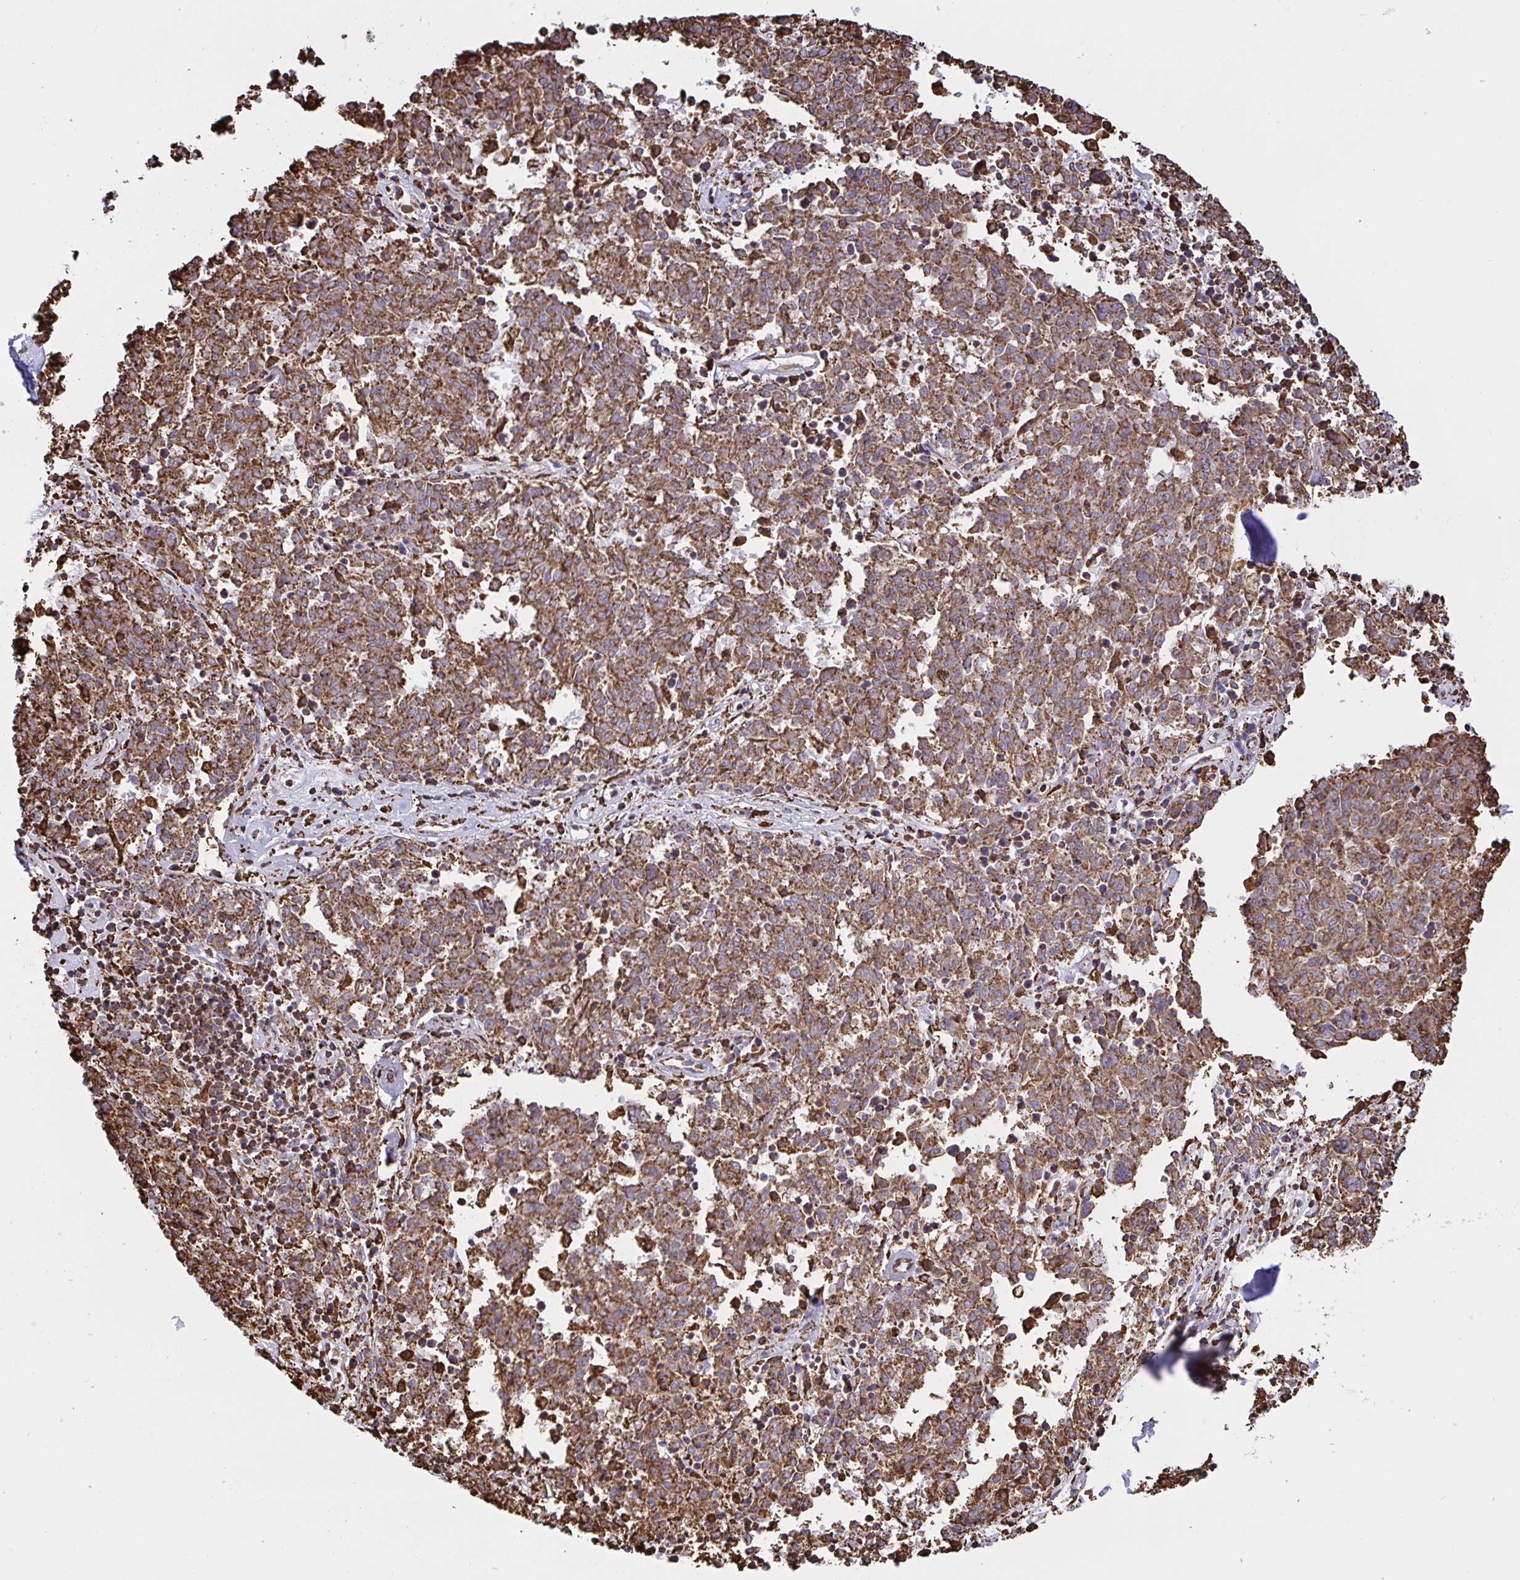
{"staining": {"intensity": "moderate", "quantity": ">75%", "location": "cytoplasmic/membranous"}, "tissue": "melanoma", "cell_type": "Tumor cells", "image_type": "cancer", "snomed": [{"axis": "morphology", "description": "Malignant melanoma, NOS"}, {"axis": "topography", "description": "Skin"}], "caption": "Tumor cells demonstrate moderate cytoplasmic/membranous expression in approximately >75% of cells in melanoma.", "gene": "CLGN", "patient": {"sex": "female", "age": 72}}